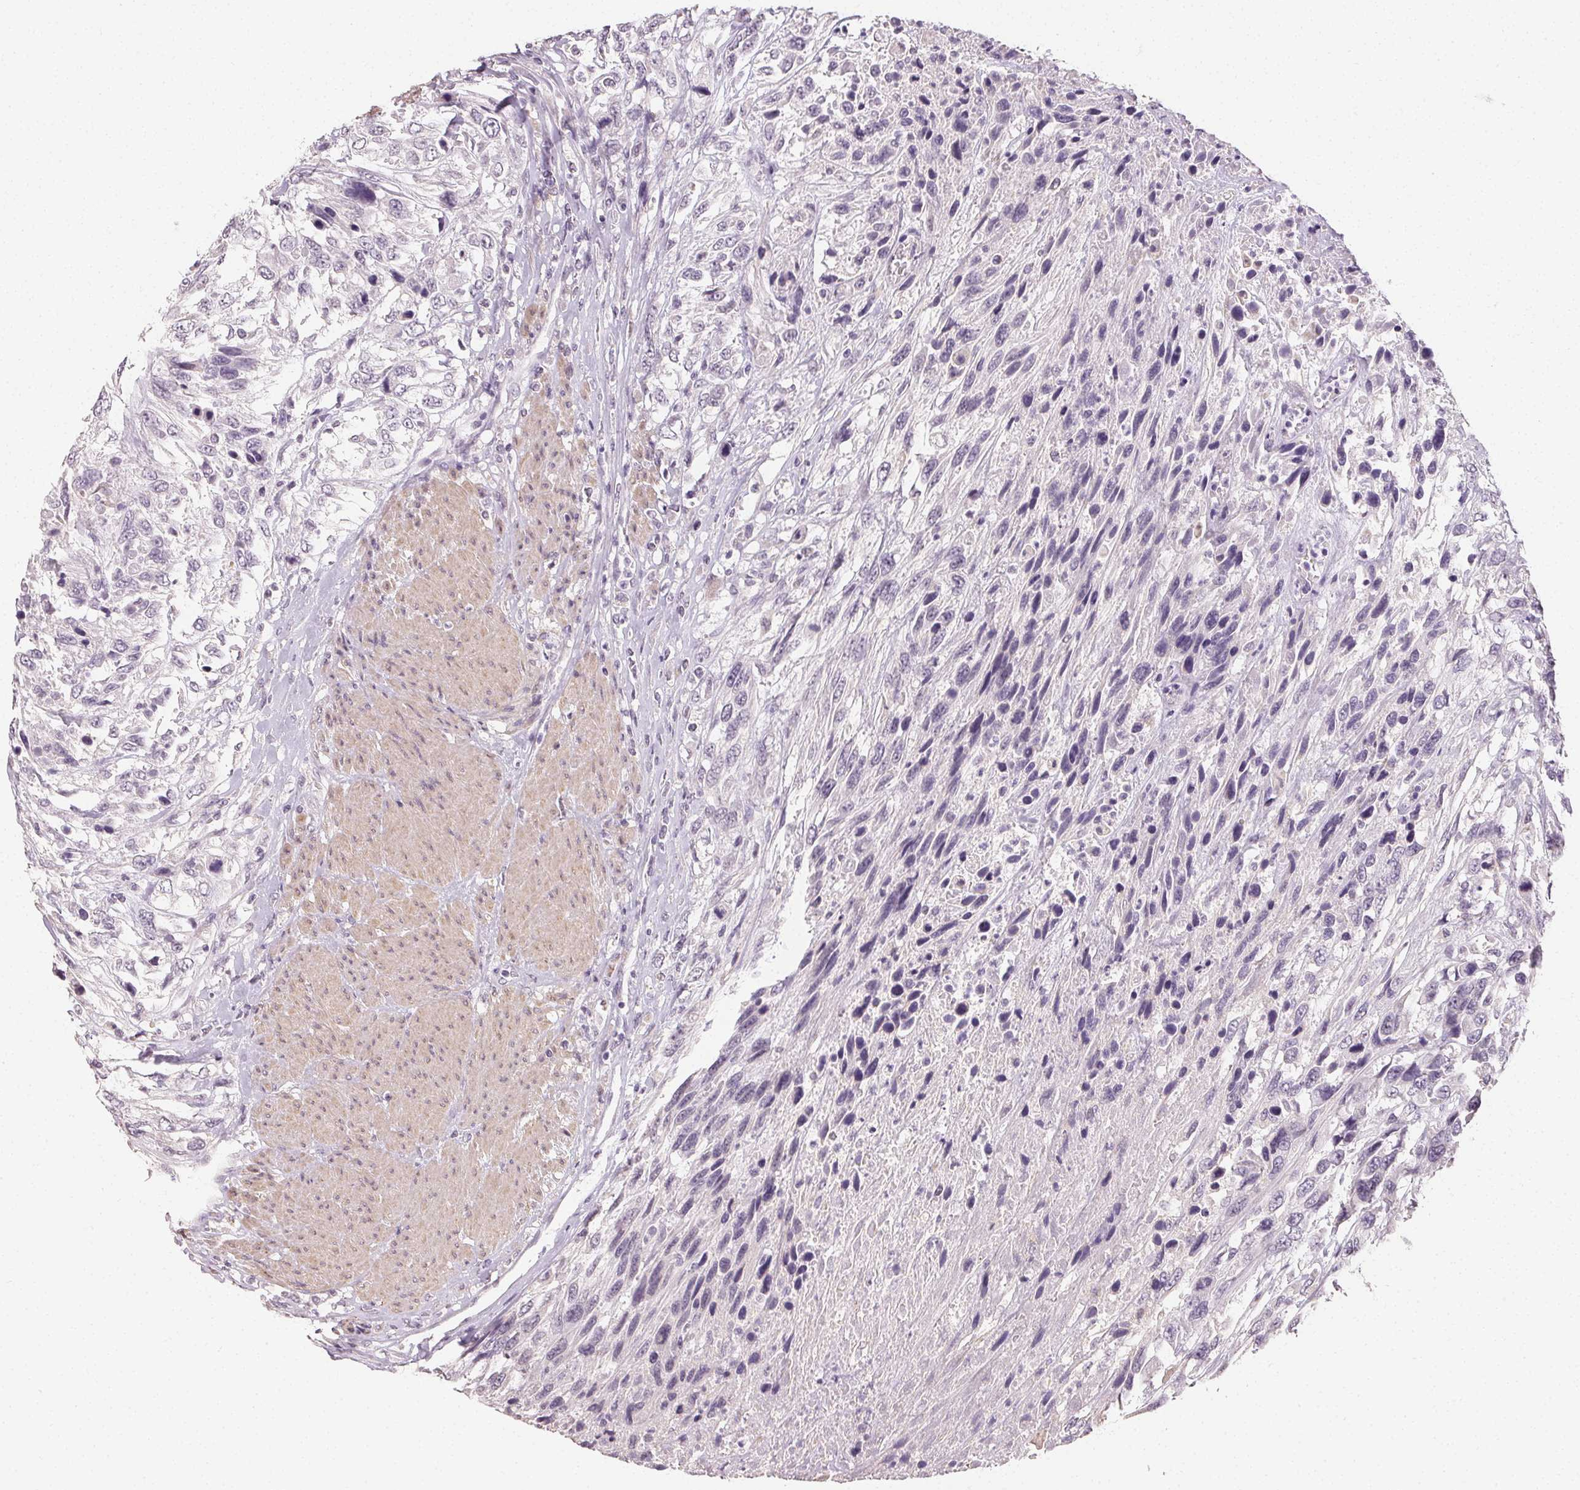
{"staining": {"intensity": "negative", "quantity": "none", "location": "none"}, "tissue": "urothelial cancer", "cell_type": "Tumor cells", "image_type": "cancer", "snomed": [{"axis": "morphology", "description": "Urothelial carcinoma, High grade"}, {"axis": "topography", "description": "Urinary bladder"}], "caption": "DAB (3,3'-diaminobenzidine) immunohistochemical staining of urothelial carcinoma (high-grade) reveals no significant expression in tumor cells.", "gene": "TMEM174", "patient": {"sex": "female", "age": 70}}